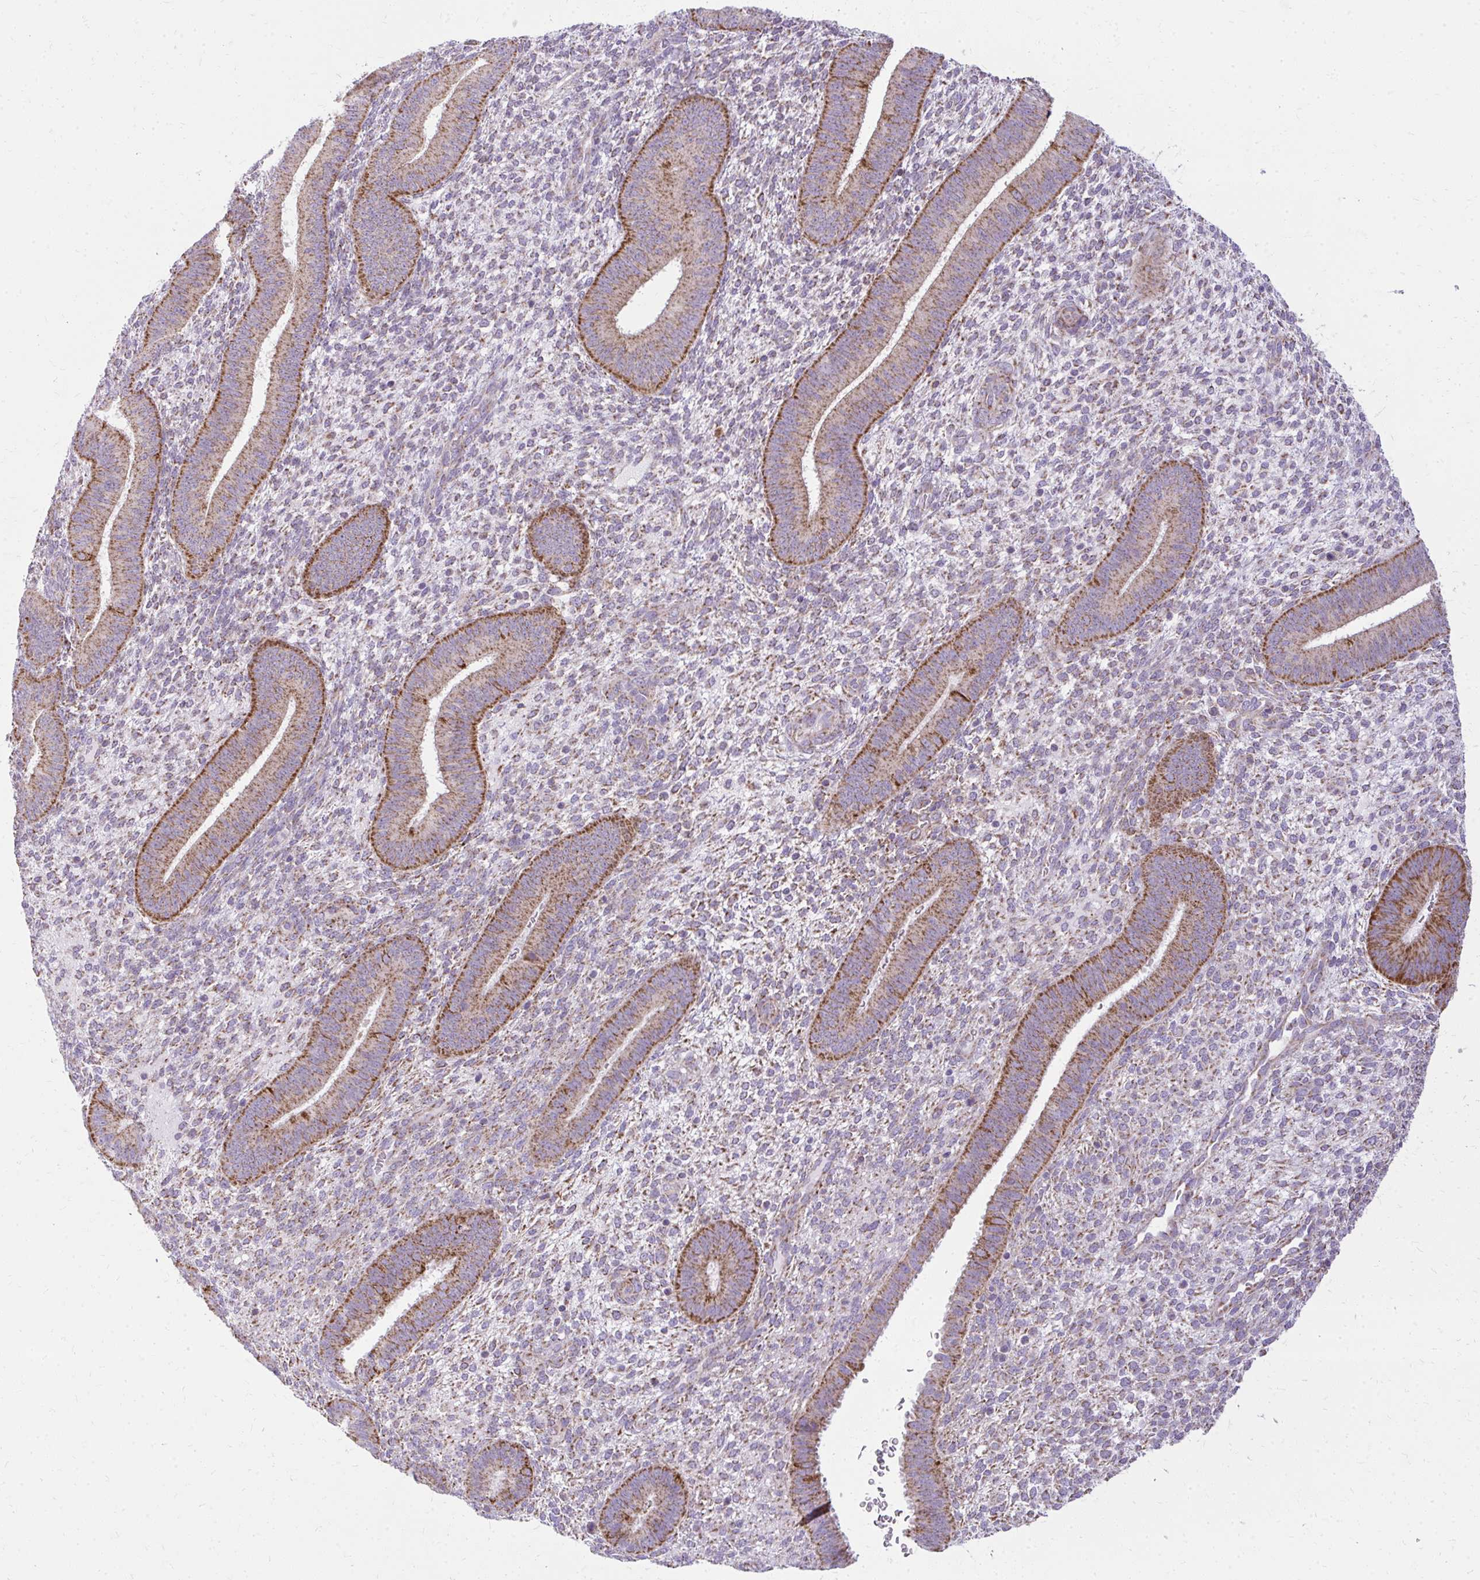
{"staining": {"intensity": "negative", "quantity": "none", "location": "none"}, "tissue": "endometrium", "cell_type": "Cells in endometrial stroma", "image_type": "normal", "snomed": [{"axis": "morphology", "description": "Normal tissue, NOS"}, {"axis": "topography", "description": "Endometrium"}], "caption": "This is an immunohistochemistry (IHC) image of benign endometrium. There is no positivity in cells in endometrial stroma.", "gene": "IFIT1", "patient": {"sex": "female", "age": 39}}